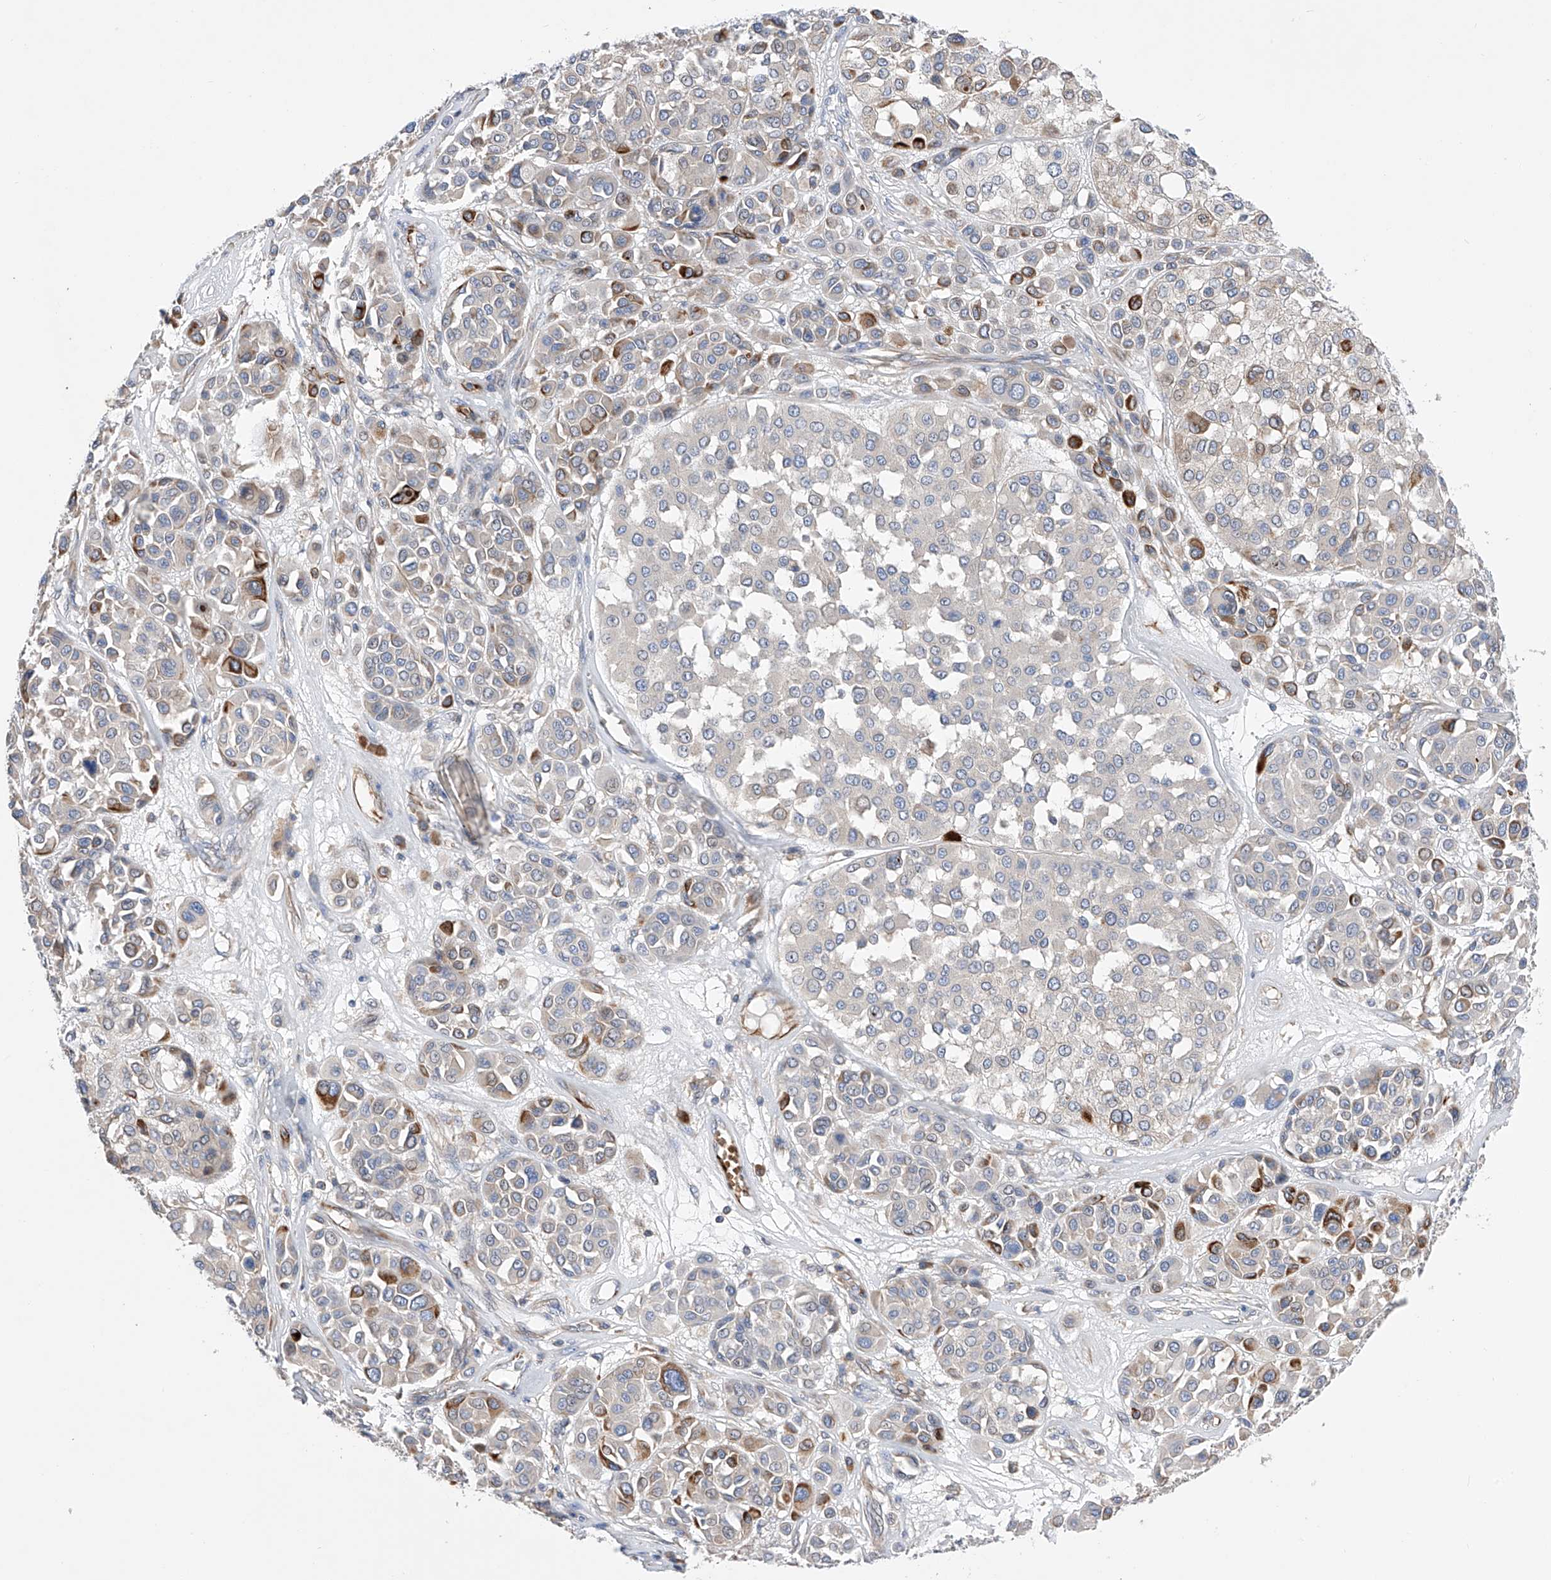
{"staining": {"intensity": "strong", "quantity": "<25%", "location": "cytoplasmic/membranous"}, "tissue": "melanoma", "cell_type": "Tumor cells", "image_type": "cancer", "snomed": [{"axis": "morphology", "description": "Malignant melanoma, Metastatic site"}, {"axis": "topography", "description": "Soft tissue"}], "caption": "This micrograph displays IHC staining of malignant melanoma (metastatic site), with medium strong cytoplasmic/membranous positivity in approximately <25% of tumor cells.", "gene": "NFATC4", "patient": {"sex": "male", "age": 41}}